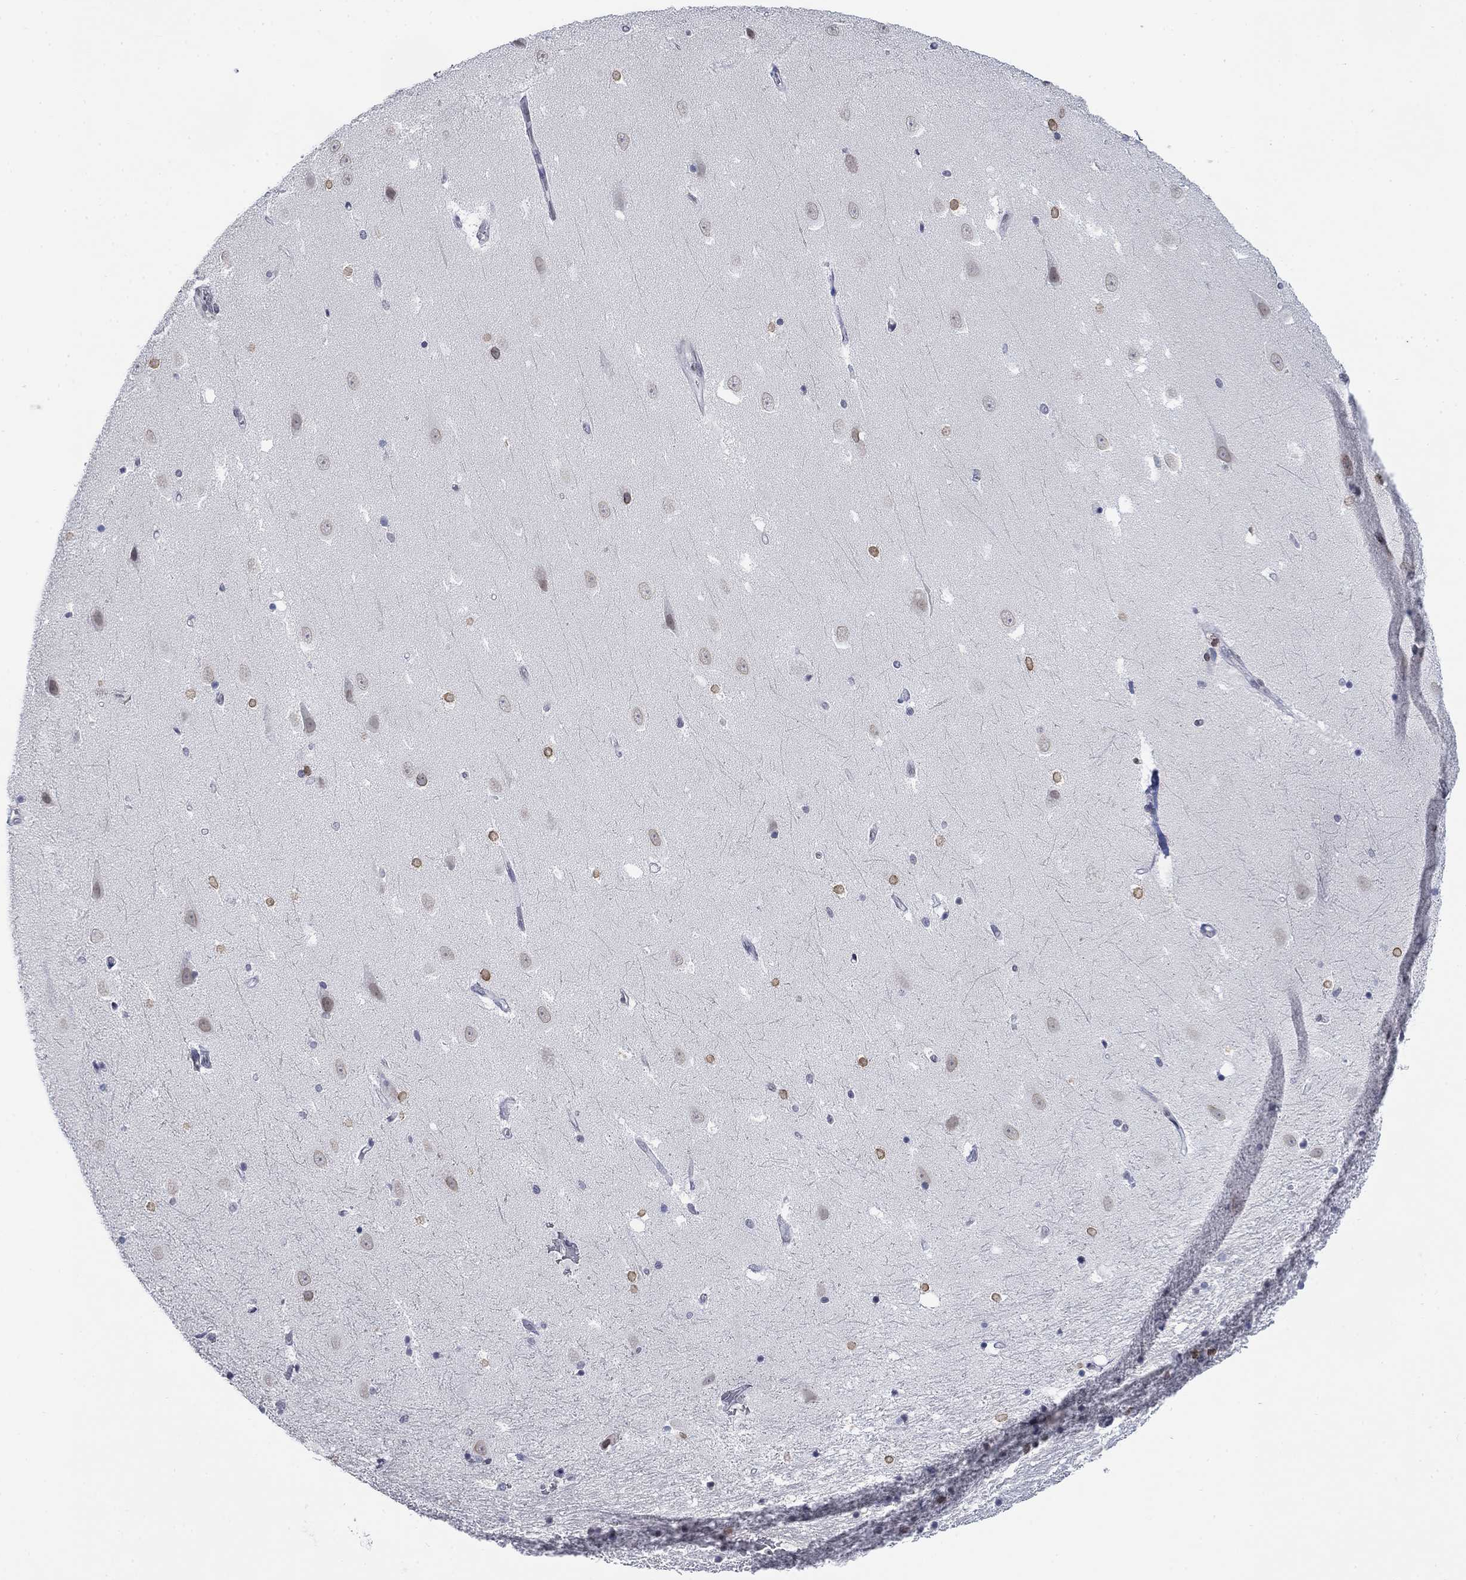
{"staining": {"intensity": "strong", "quantity": "<25%", "location": "cytoplasmic/membranous,nuclear"}, "tissue": "hippocampus", "cell_type": "Glial cells", "image_type": "normal", "snomed": [{"axis": "morphology", "description": "Normal tissue, NOS"}, {"axis": "topography", "description": "Hippocampus"}], "caption": "Strong cytoplasmic/membranous,nuclear protein staining is identified in approximately <25% of glial cells in hippocampus. (Stains: DAB in brown, nuclei in blue, Microscopy: brightfield microscopy at high magnification).", "gene": "TOR1AIP1", "patient": {"sex": "male", "age": 49}}